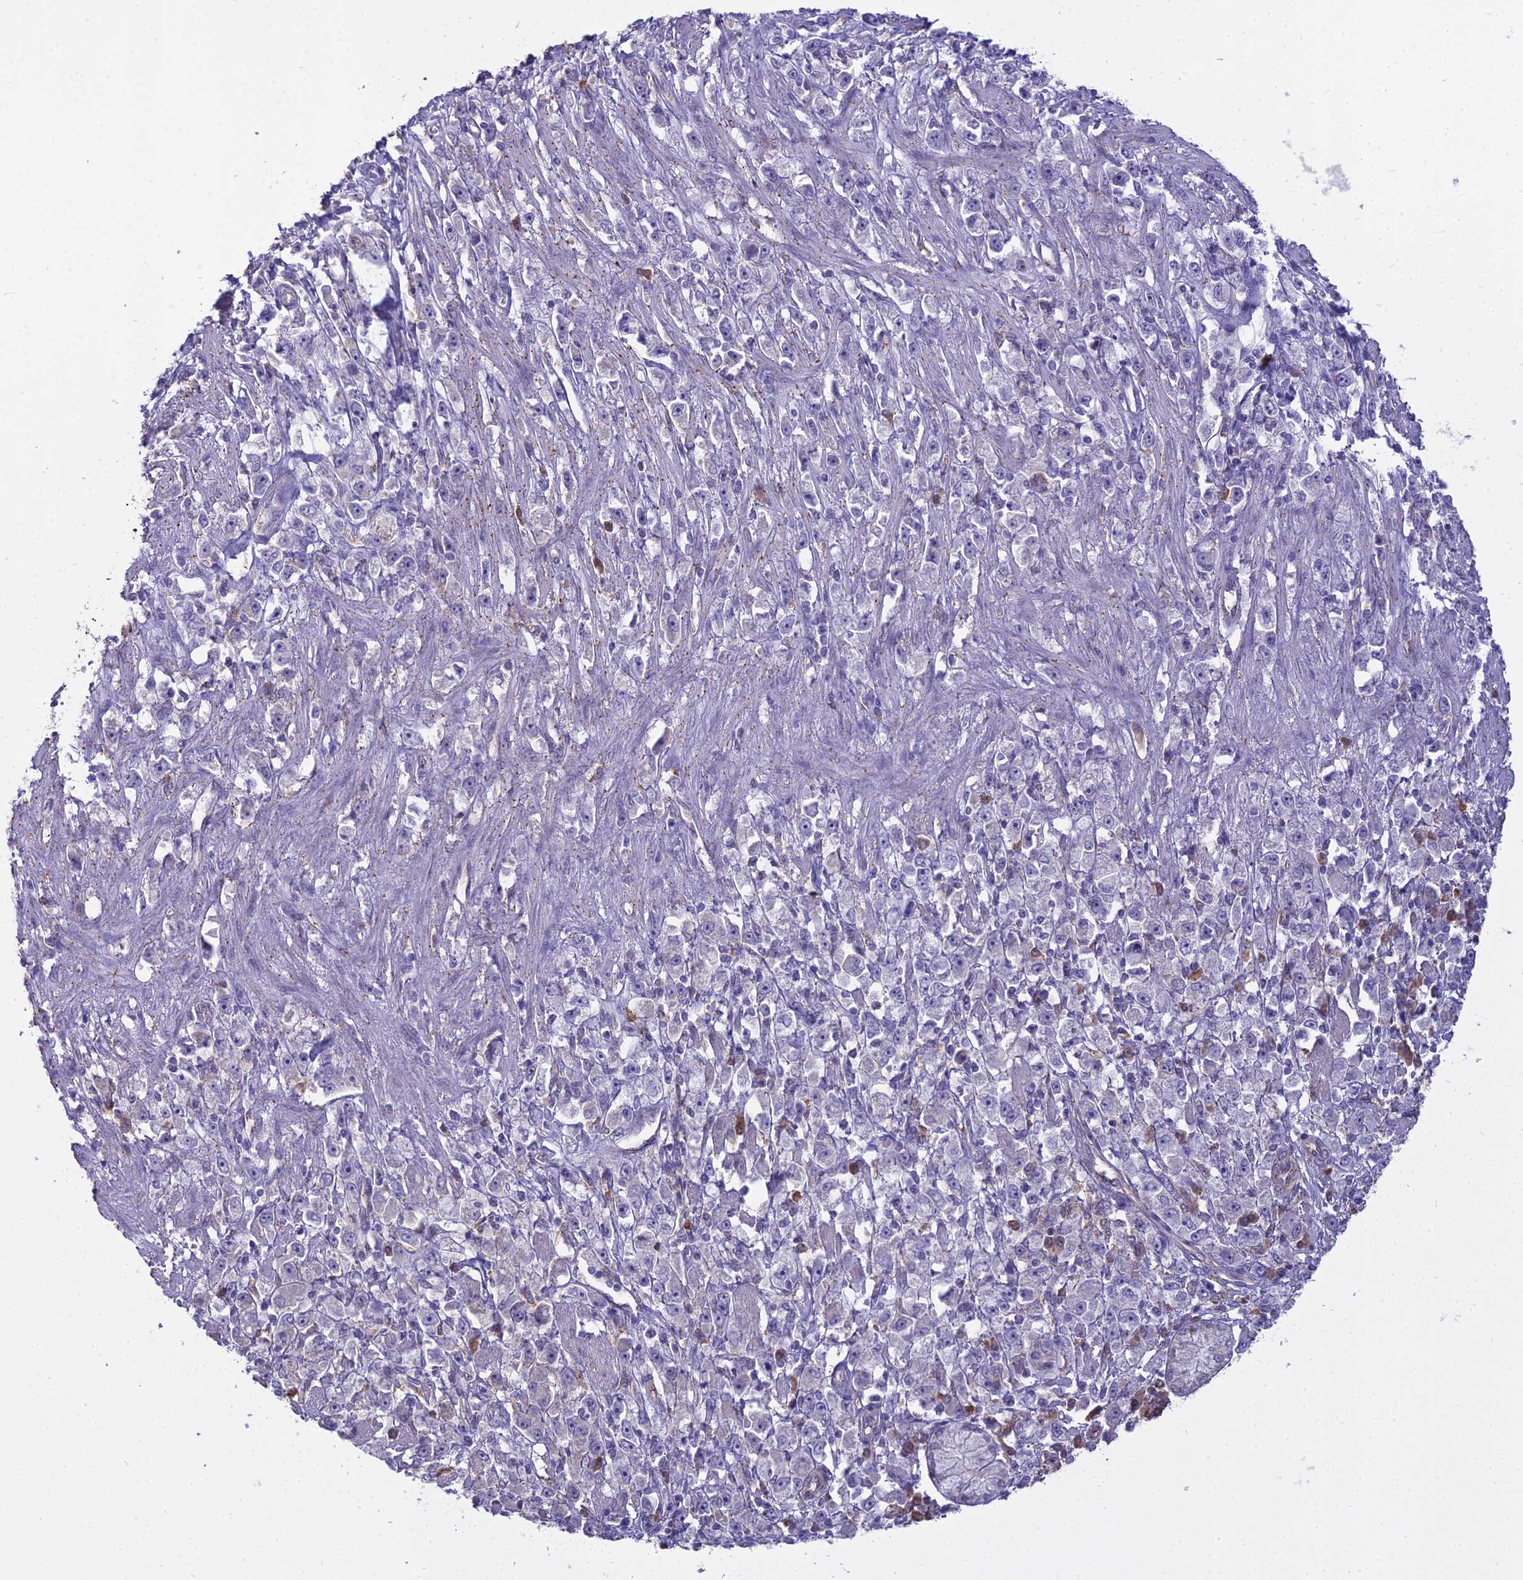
{"staining": {"intensity": "negative", "quantity": "none", "location": "none"}, "tissue": "stomach cancer", "cell_type": "Tumor cells", "image_type": "cancer", "snomed": [{"axis": "morphology", "description": "Adenocarcinoma, NOS"}, {"axis": "topography", "description": "Stomach"}], "caption": "Immunohistochemistry (IHC) of human stomach adenocarcinoma reveals no expression in tumor cells. Nuclei are stained in blue.", "gene": "BLNK", "patient": {"sex": "female", "age": 59}}